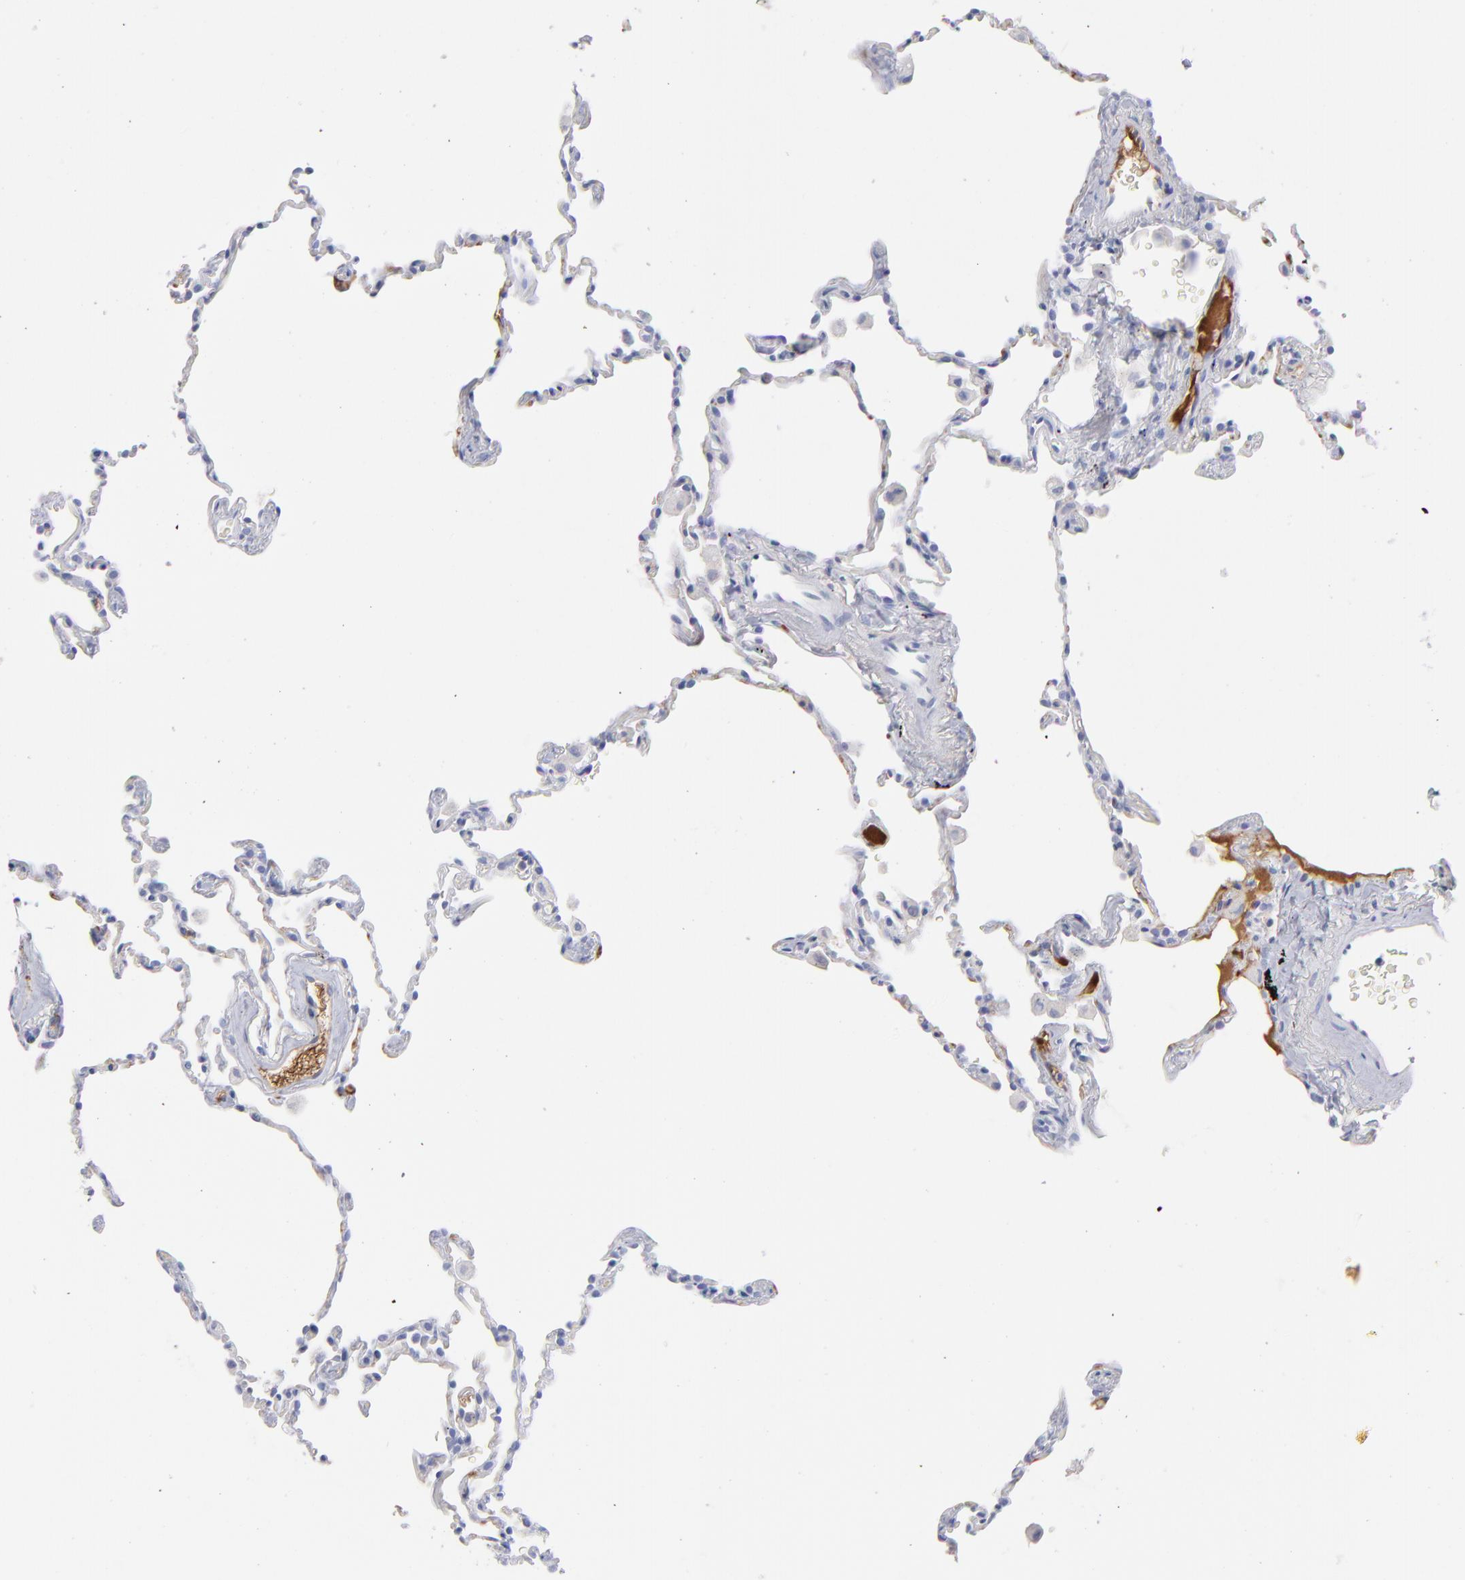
{"staining": {"intensity": "negative", "quantity": "none", "location": "none"}, "tissue": "lung", "cell_type": "Alveolar cells", "image_type": "normal", "snomed": [{"axis": "morphology", "description": "Normal tissue, NOS"}, {"axis": "morphology", "description": "Soft tissue tumor metastatic"}, {"axis": "topography", "description": "Lung"}], "caption": "This is an IHC photomicrograph of normal lung. There is no staining in alveolar cells.", "gene": "HP", "patient": {"sex": "male", "age": 59}}